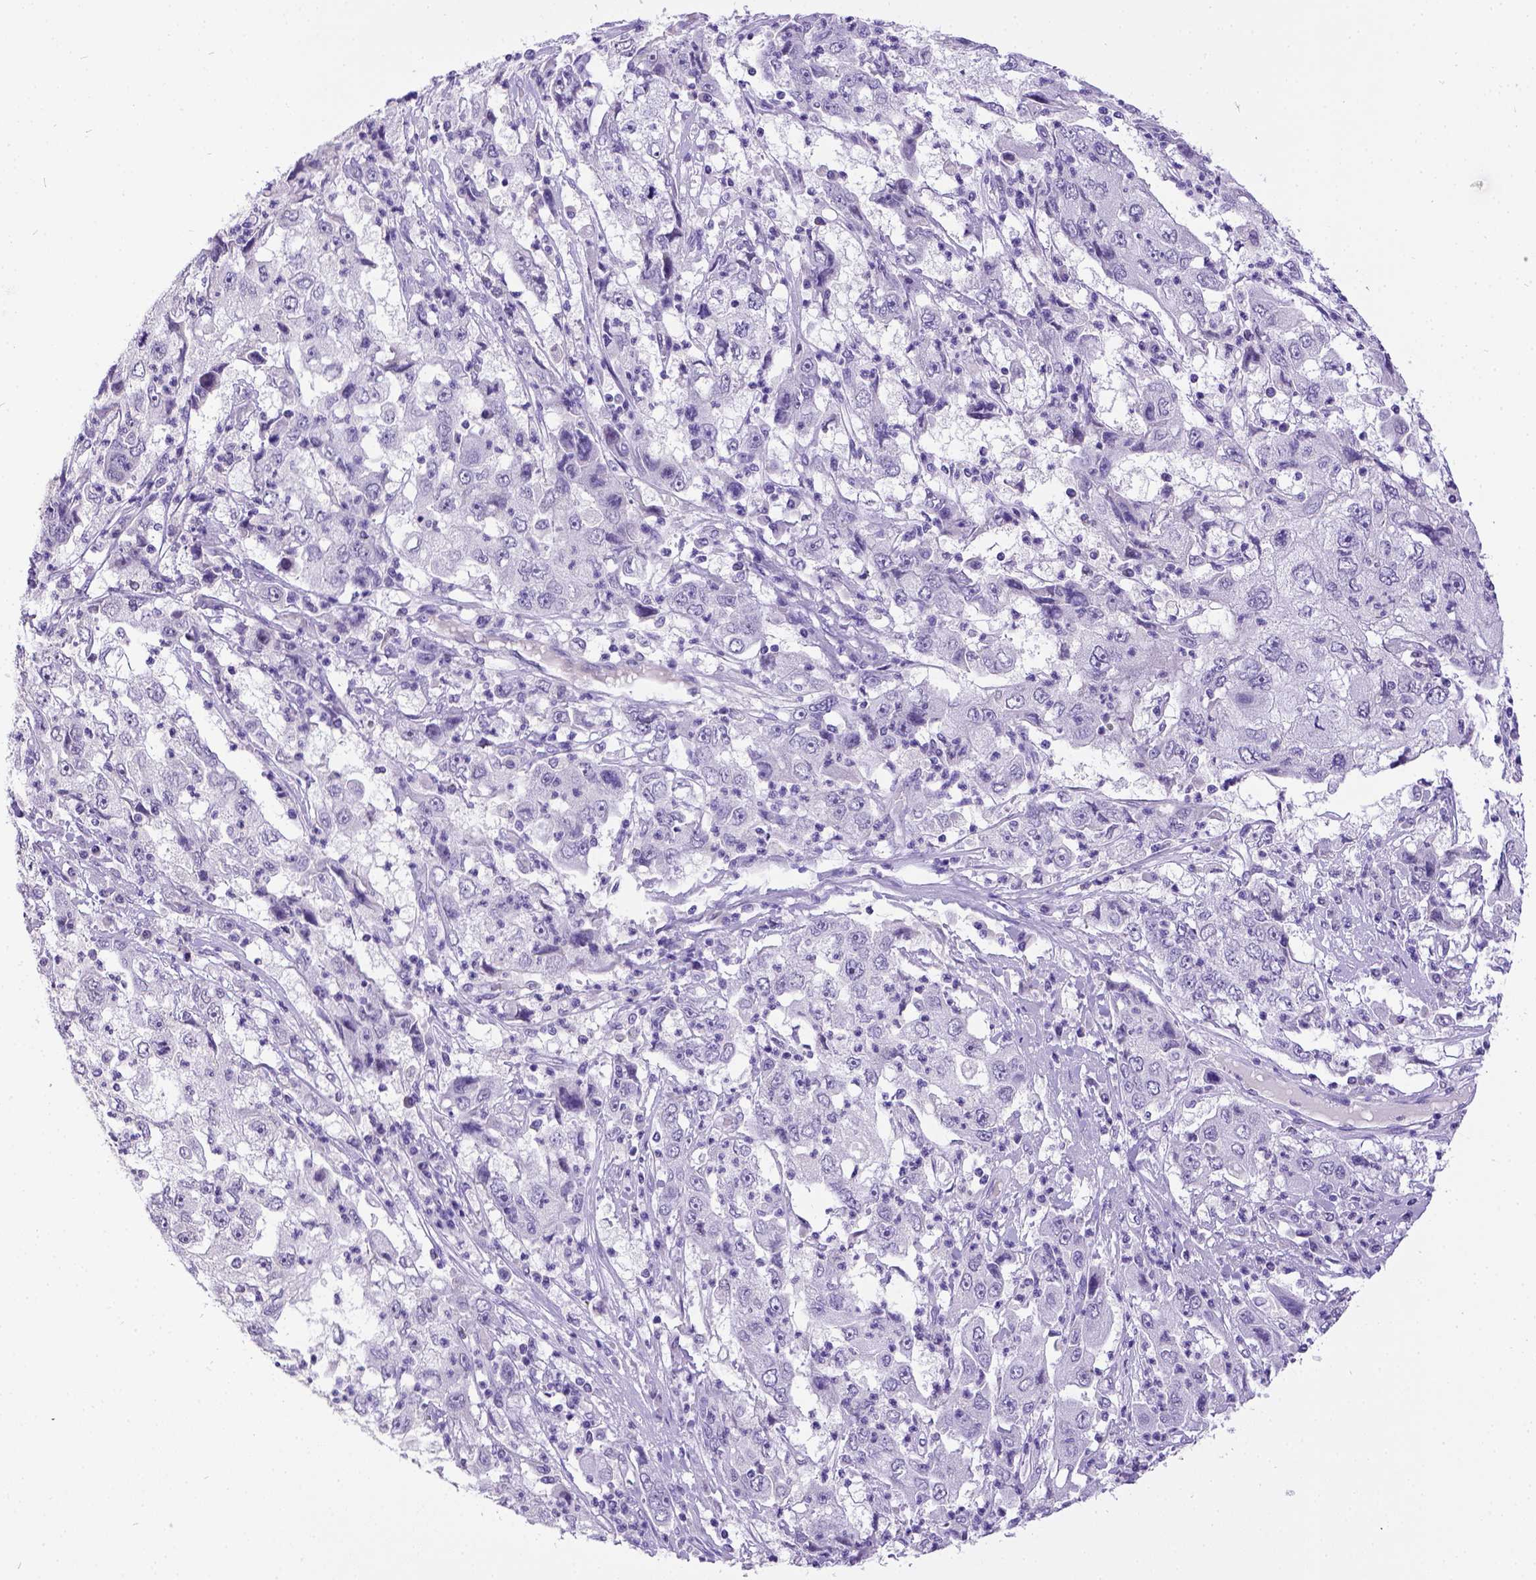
{"staining": {"intensity": "negative", "quantity": "none", "location": "none"}, "tissue": "cervical cancer", "cell_type": "Tumor cells", "image_type": "cancer", "snomed": [{"axis": "morphology", "description": "Squamous cell carcinoma, NOS"}, {"axis": "topography", "description": "Cervix"}], "caption": "Immunohistochemistry micrograph of neoplastic tissue: human cervical cancer (squamous cell carcinoma) stained with DAB displays no significant protein positivity in tumor cells.", "gene": "ESR1", "patient": {"sex": "female", "age": 36}}